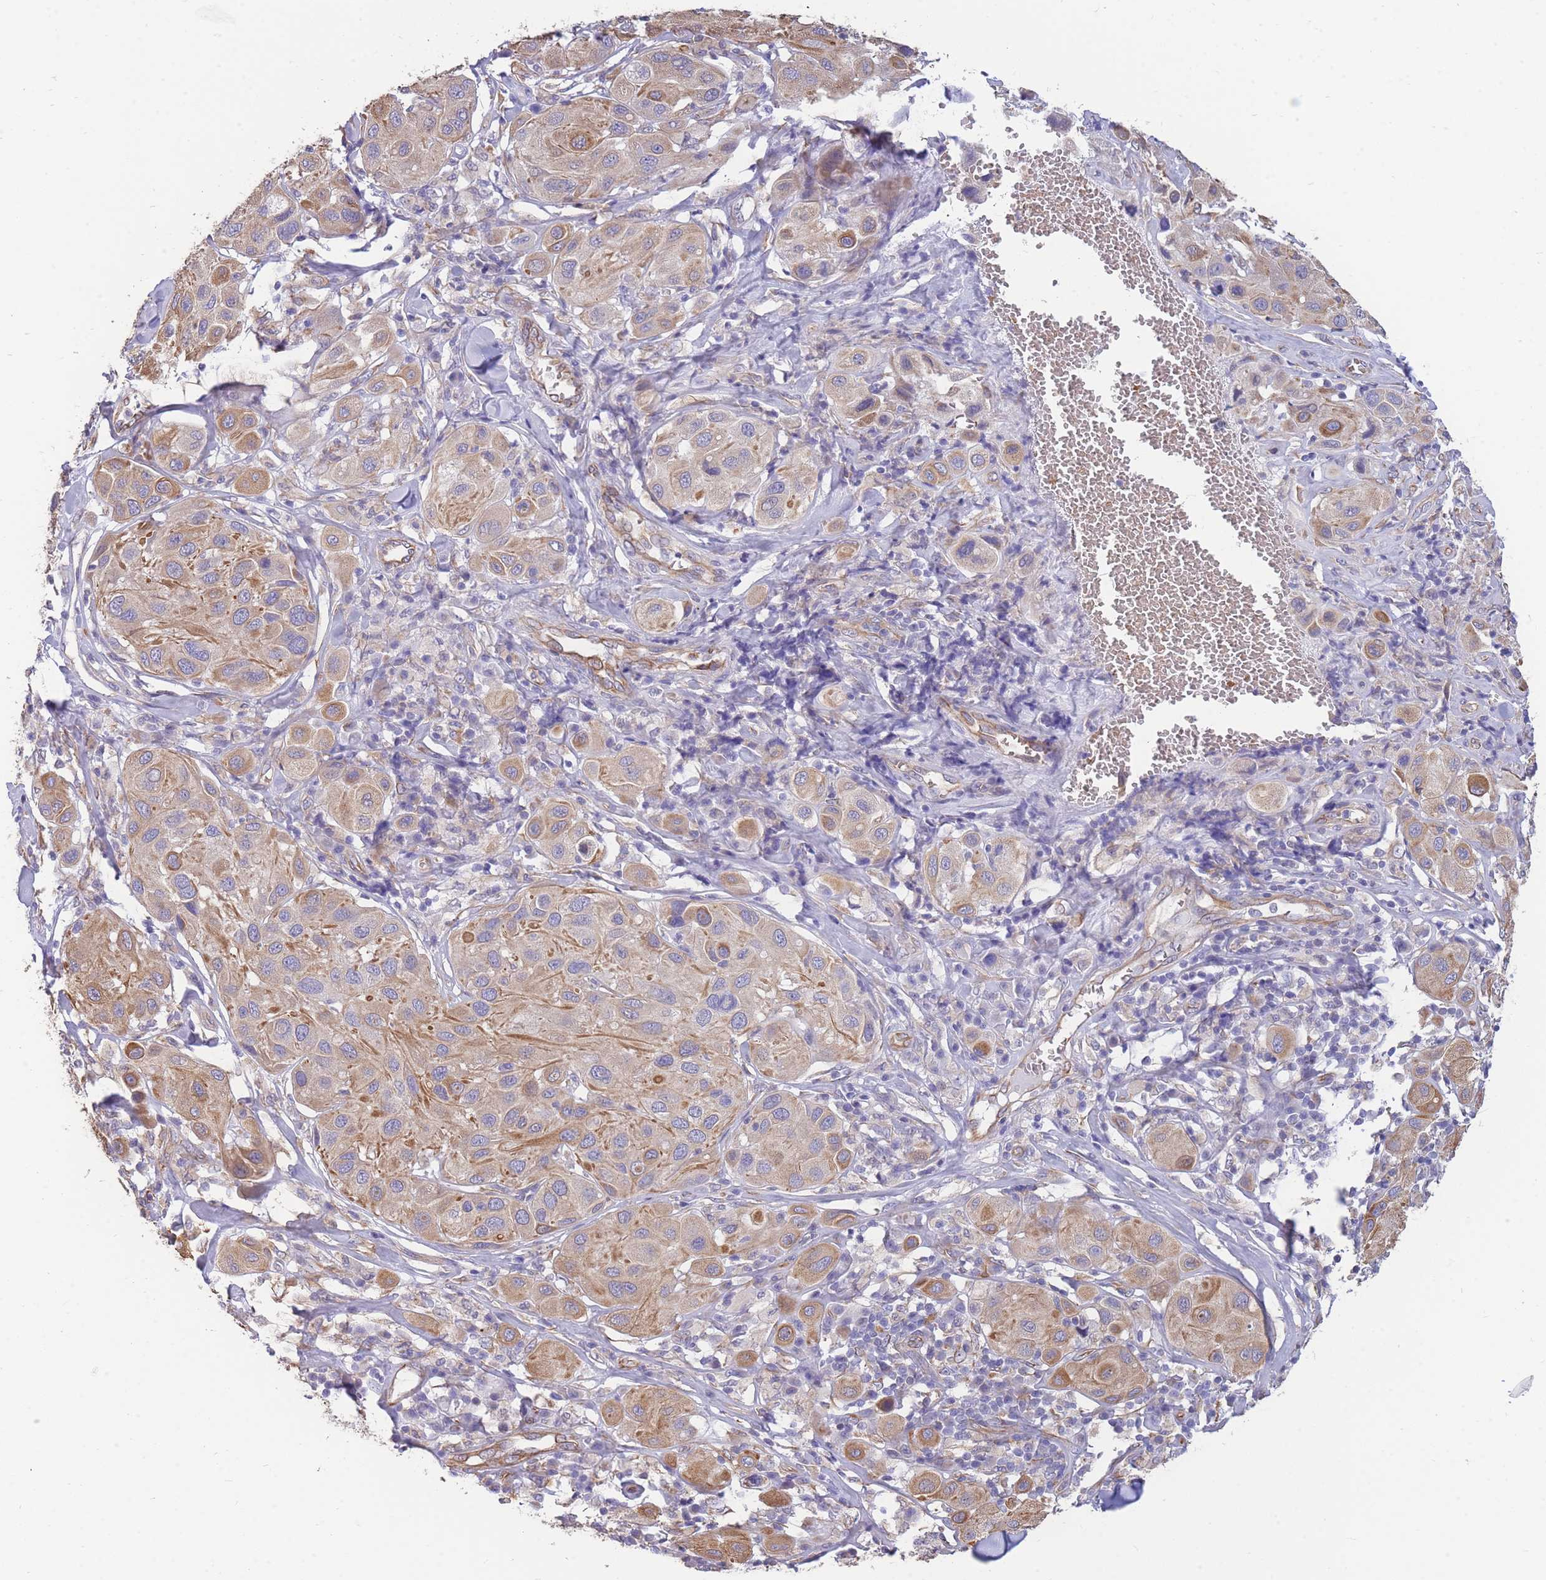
{"staining": {"intensity": "moderate", "quantity": ">75%", "location": "cytoplasmic/membranous"}, "tissue": "melanoma", "cell_type": "Tumor cells", "image_type": "cancer", "snomed": [{"axis": "morphology", "description": "Malignant melanoma, Metastatic site"}, {"axis": "topography", "description": "Skin"}], "caption": "Immunohistochemistry image of neoplastic tissue: melanoma stained using immunohistochemistry (IHC) reveals medium levels of moderate protein expression localized specifically in the cytoplasmic/membranous of tumor cells, appearing as a cytoplasmic/membranous brown color.", "gene": "ANKRD53", "patient": {"sex": "male", "age": 41}}